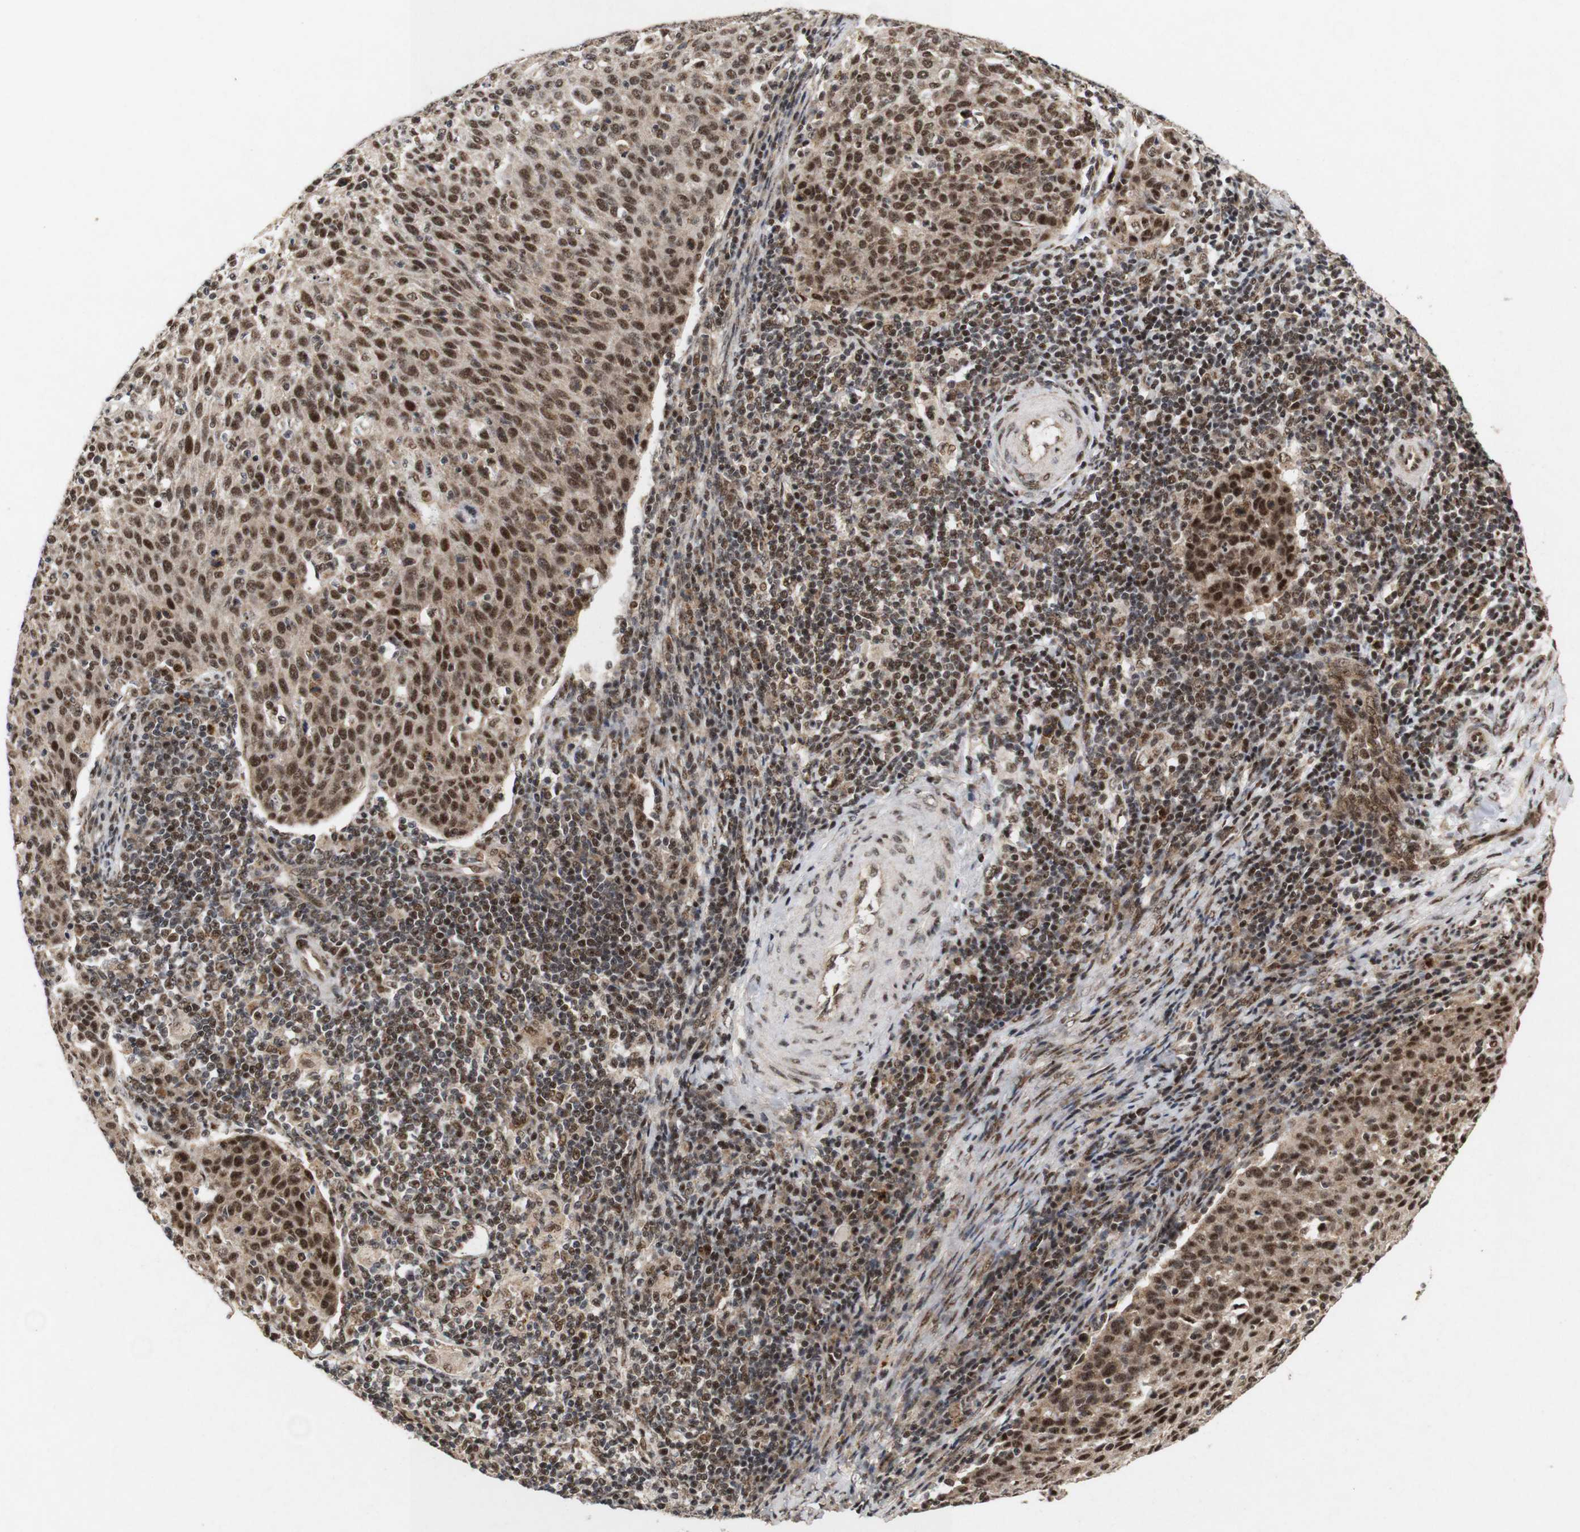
{"staining": {"intensity": "moderate", "quantity": ">75%", "location": "cytoplasmic/membranous,nuclear"}, "tissue": "cervical cancer", "cell_type": "Tumor cells", "image_type": "cancer", "snomed": [{"axis": "morphology", "description": "Squamous cell carcinoma, NOS"}, {"axis": "topography", "description": "Cervix"}], "caption": "The micrograph demonstrates immunohistochemical staining of cervical squamous cell carcinoma. There is moderate cytoplasmic/membranous and nuclear expression is appreciated in about >75% of tumor cells.", "gene": "PYM1", "patient": {"sex": "female", "age": 38}}